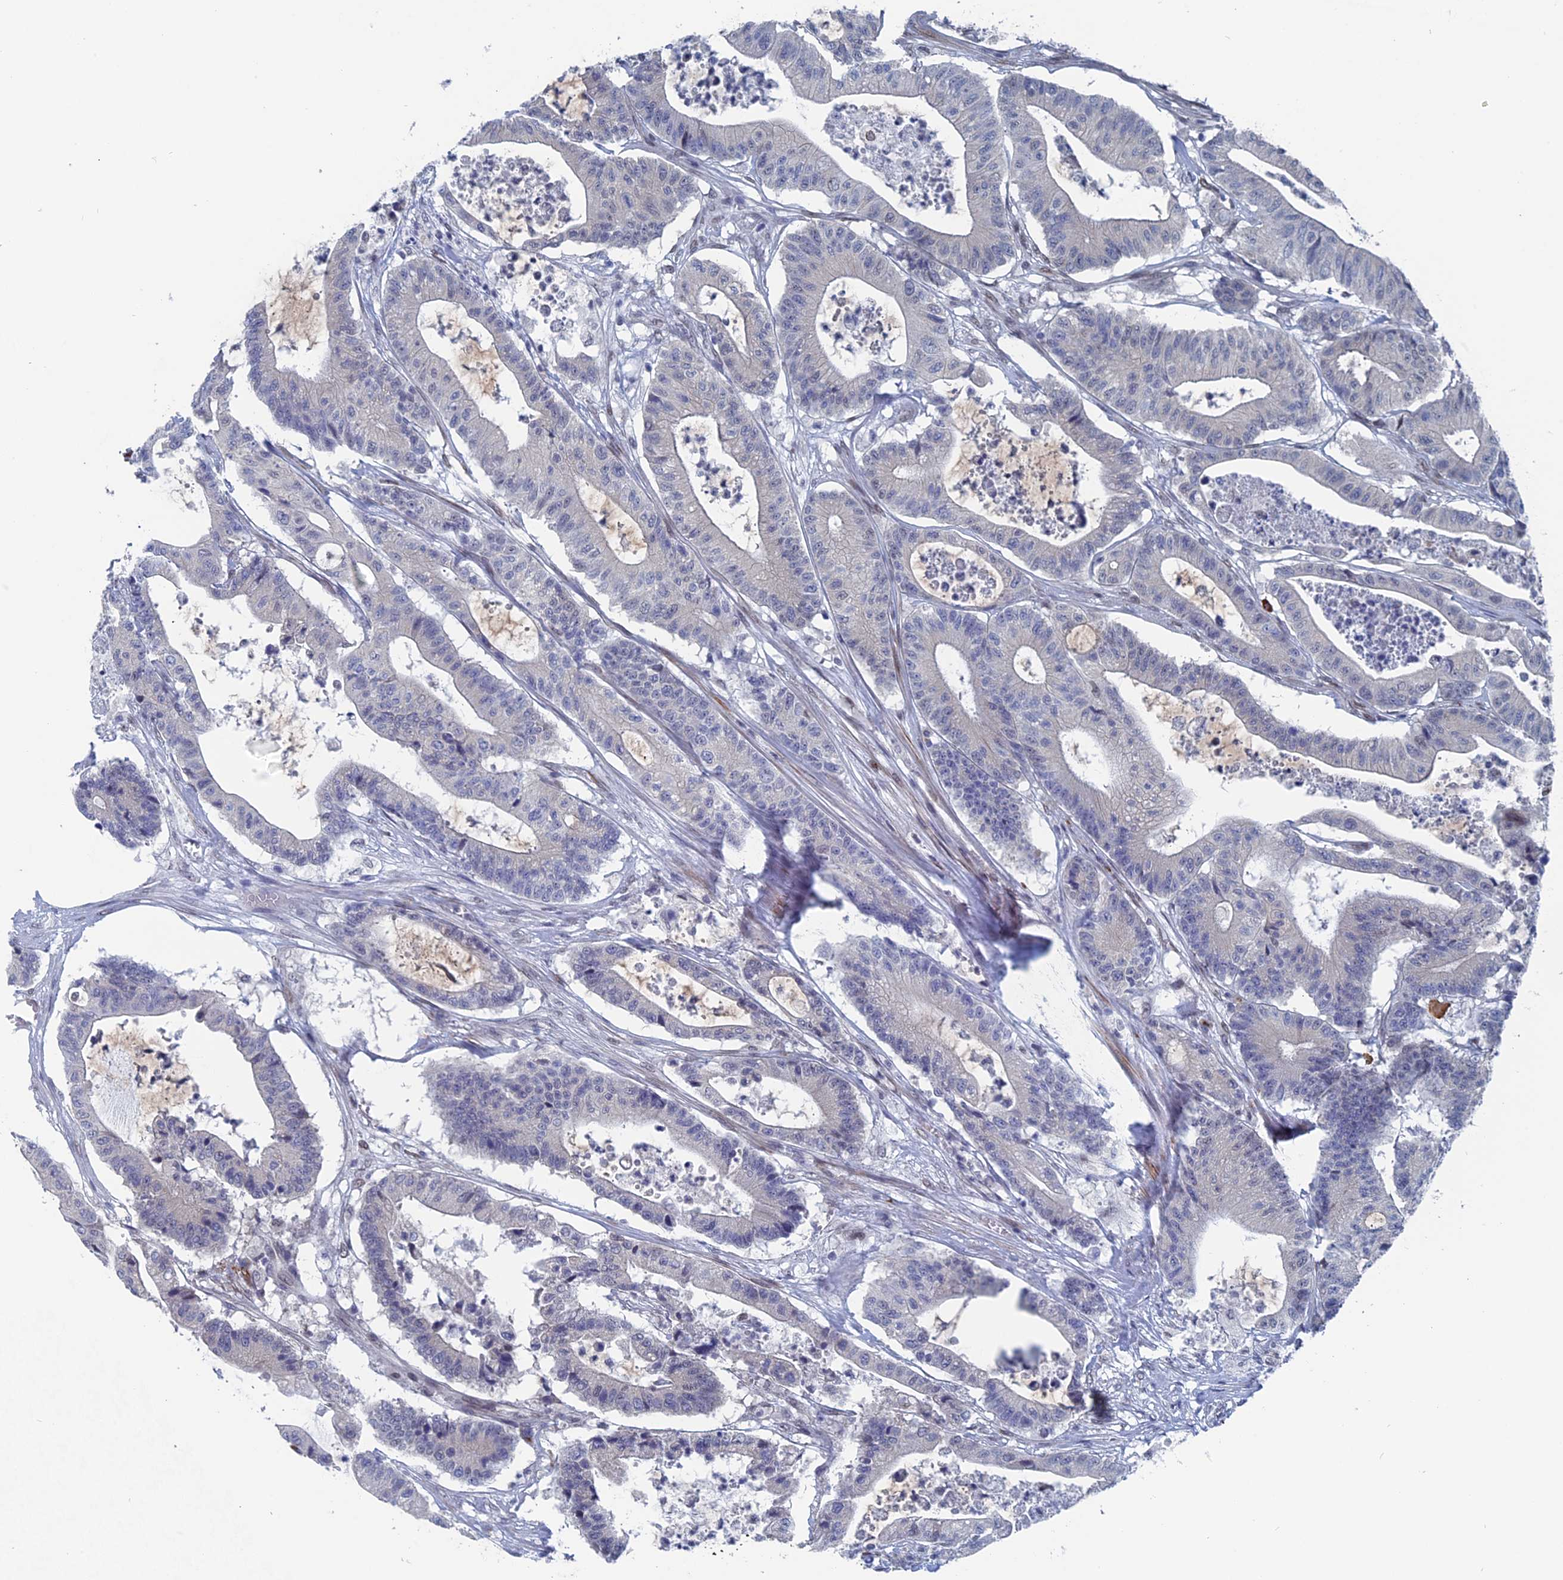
{"staining": {"intensity": "negative", "quantity": "none", "location": "none"}, "tissue": "colorectal cancer", "cell_type": "Tumor cells", "image_type": "cancer", "snomed": [{"axis": "morphology", "description": "Adenocarcinoma, NOS"}, {"axis": "topography", "description": "Colon"}], "caption": "Immunohistochemistry (IHC) image of neoplastic tissue: colorectal cancer stained with DAB (3,3'-diaminobenzidine) demonstrates no significant protein expression in tumor cells. (DAB (3,3'-diaminobenzidine) immunohistochemistry (IHC), high magnification).", "gene": "MTRF1", "patient": {"sex": "female", "age": 84}}